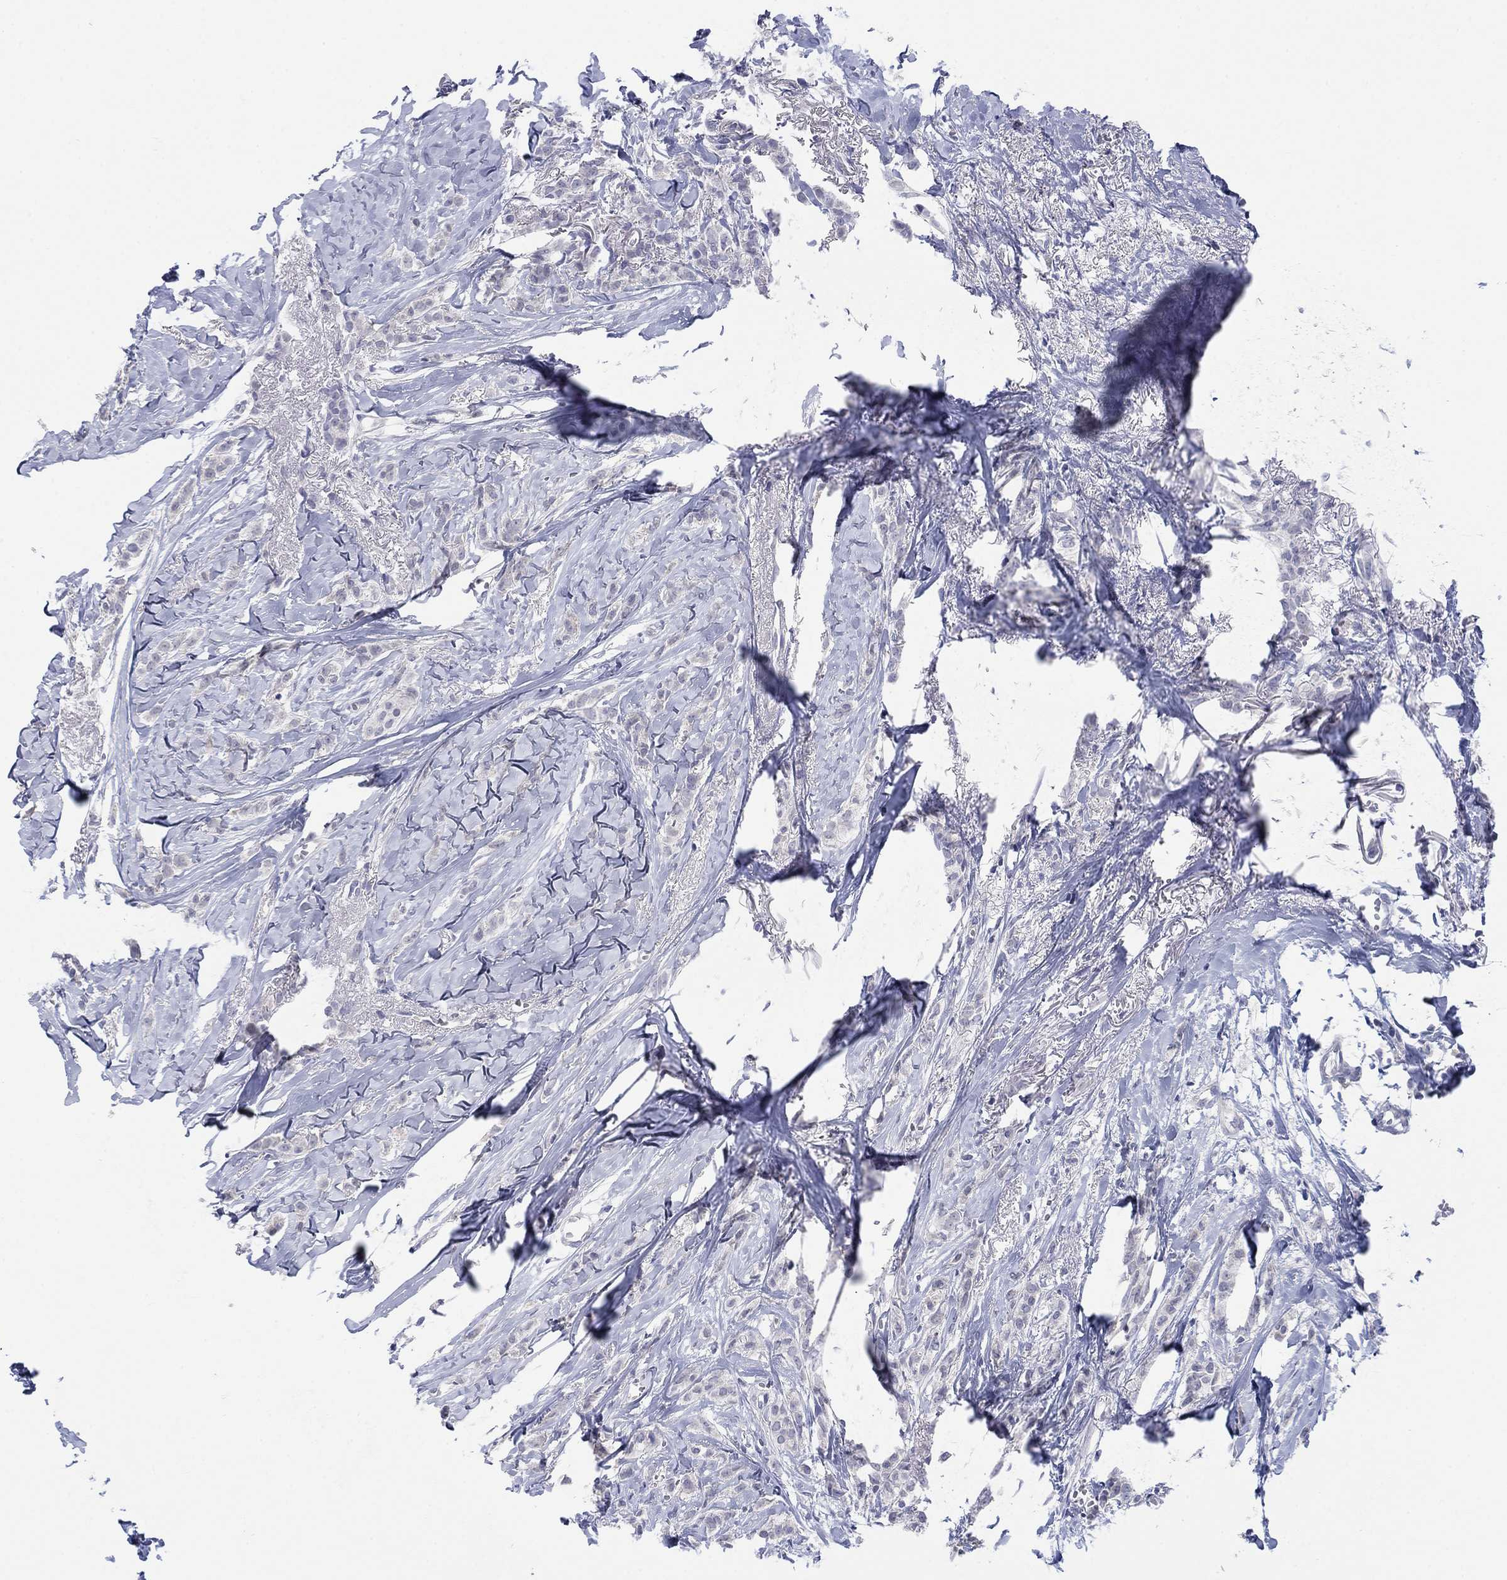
{"staining": {"intensity": "negative", "quantity": "none", "location": "none"}, "tissue": "breast cancer", "cell_type": "Tumor cells", "image_type": "cancer", "snomed": [{"axis": "morphology", "description": "Duct carcinoma"}, {"axis": "topography", "description": "Breast"}], "caption": "Tumor cells are negative for brown protein staining in breast cancer (intraductal carcinoma). (DAB immunohistochemistry (IHC), high magnification).", "gene": "FER1L6", "patient": {"sex": "female", "age": 85}}